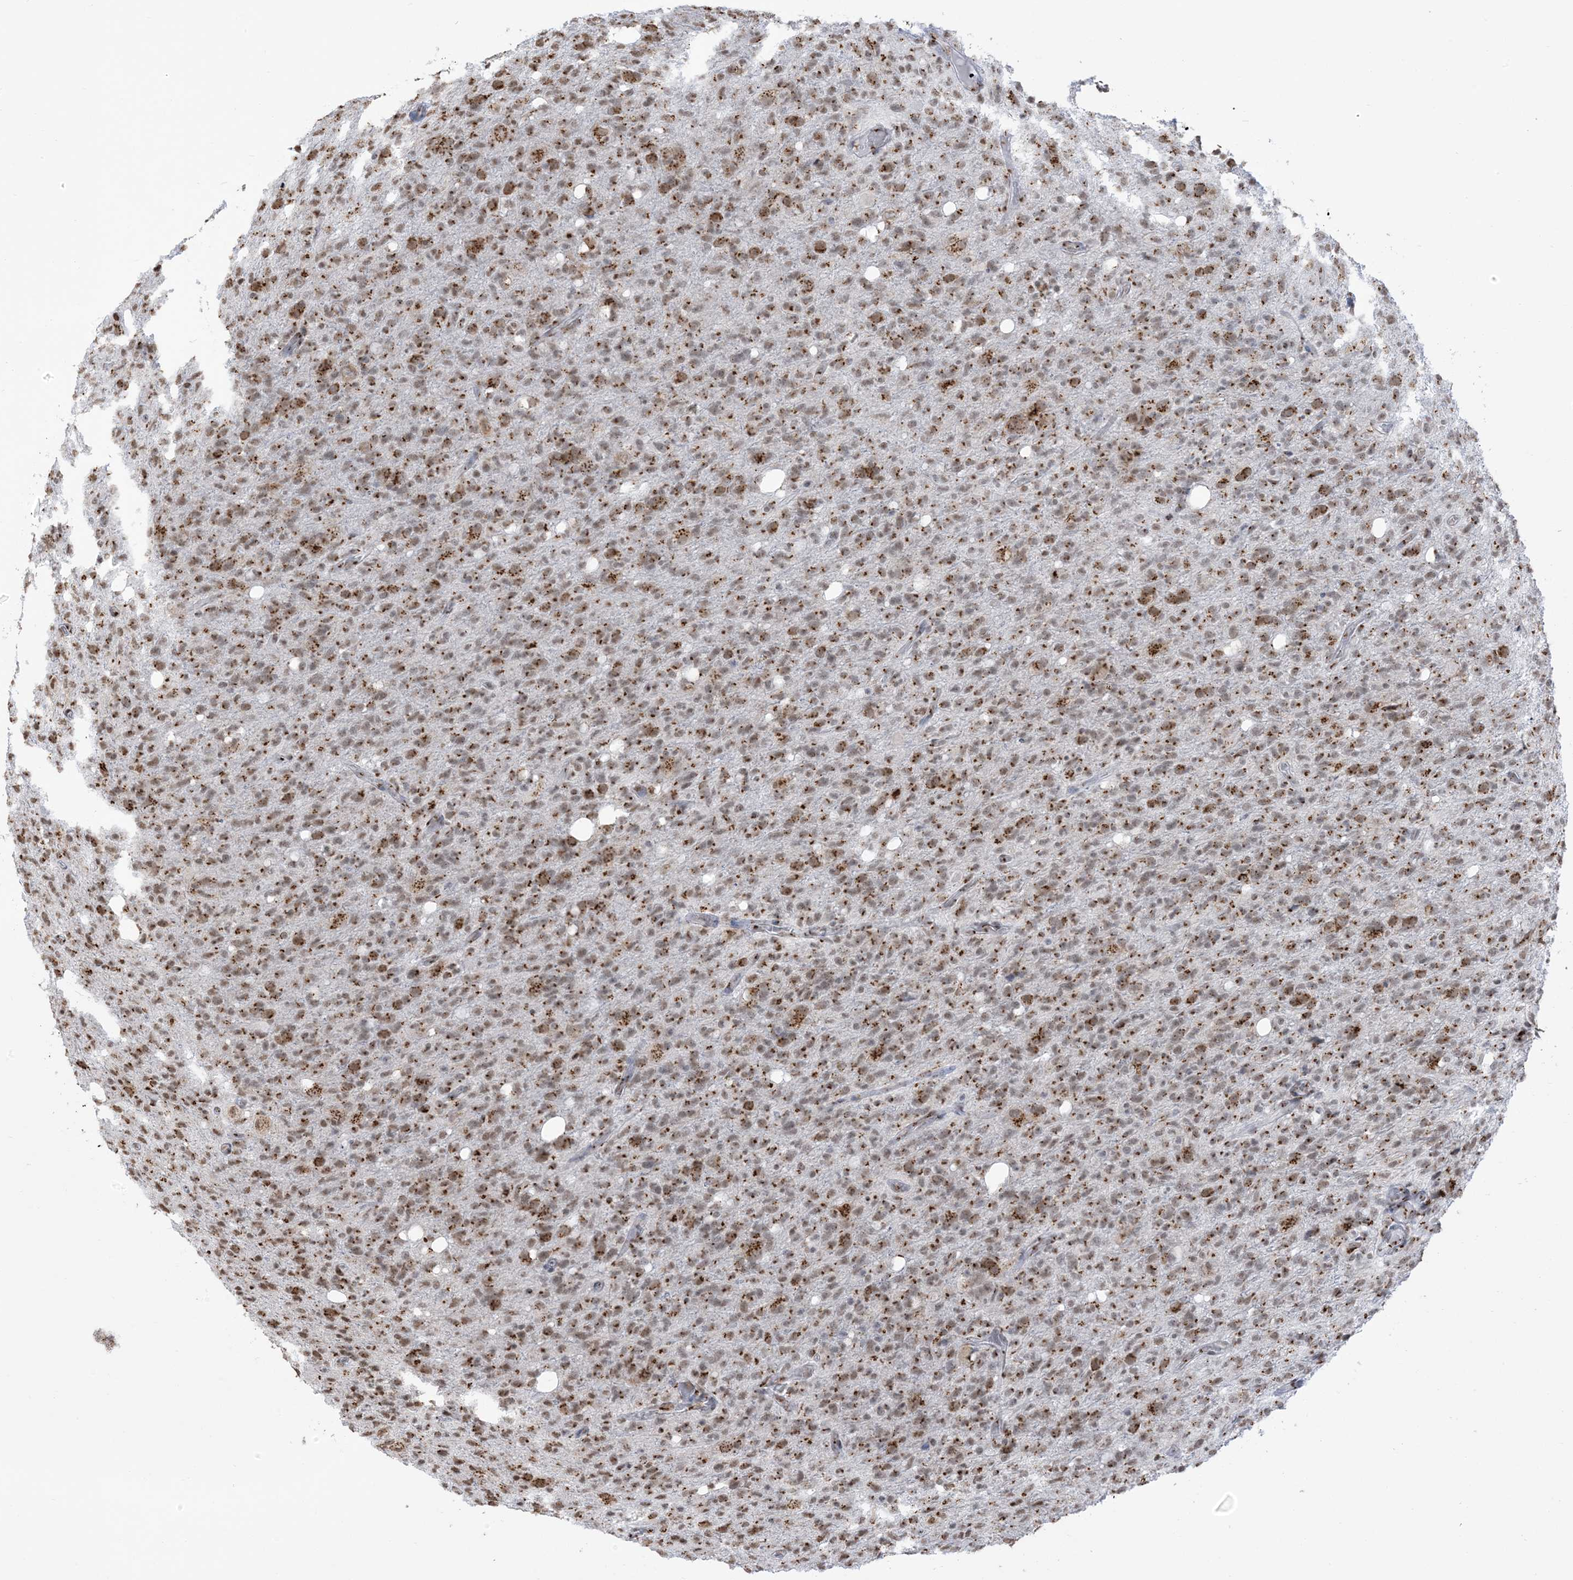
{"staining": {"intensity": "moderate", "quantity": ">75%", "location": "cytoplasmic/membranous,nuclear"}, "tissue": "glioma", "cell_type": "Tumor cells", "image_type": "cancer", "snomed": [{"axis": "morphology", "description": "Glioma, malignant, High grade"}, {"axis": "topography", "description": "Brain"}], "caption": "Glioma stained with a protein marker shows moderate staining in tumor cells.", "gene": "GPR107", "patient": {"sex": "female", "age": 57}}